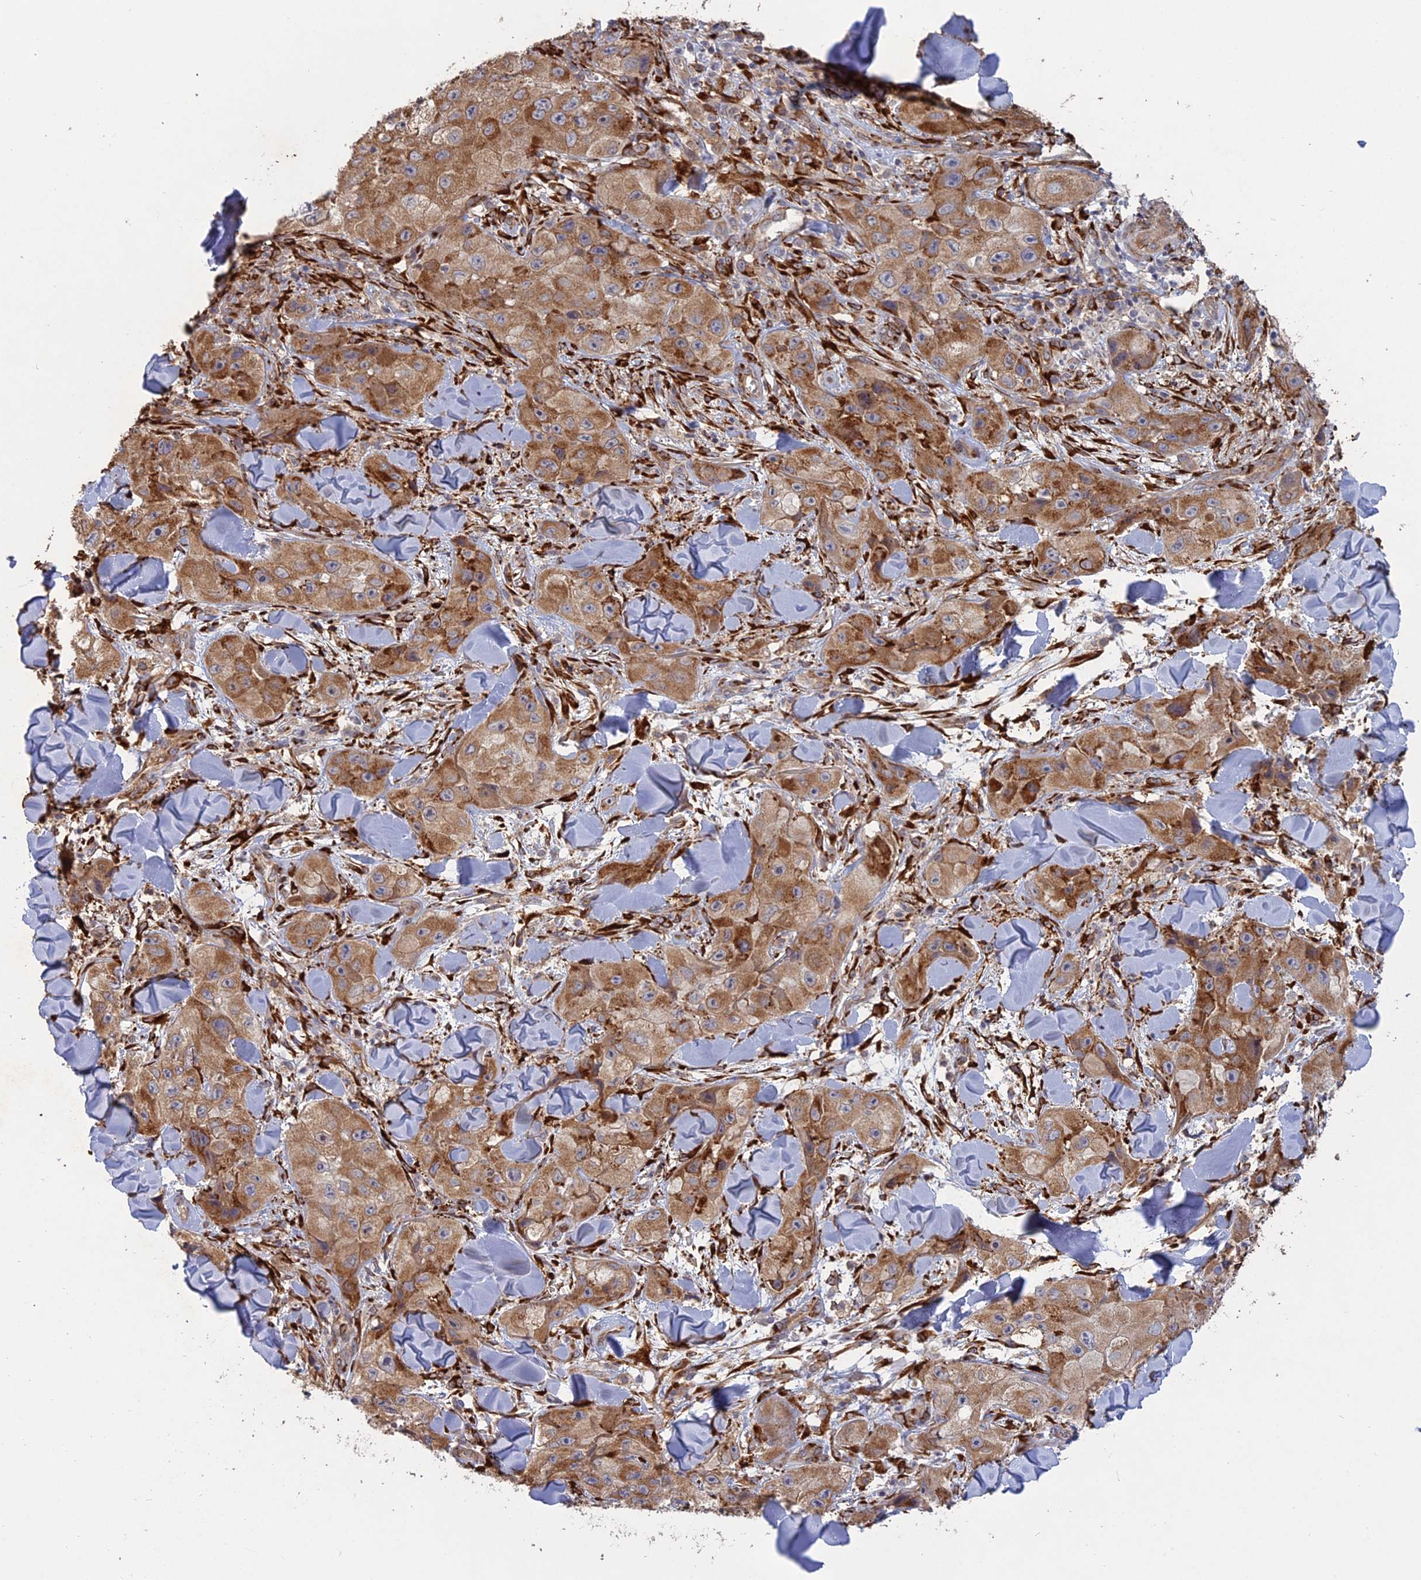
{"staining": {"intensity": "moderate", "quantity": ">75%", "location": "cytoplasmic/membranous"}, "tissue": "skin cancer", "cell_type": "Tumor cells", "image_type": "cancer", "snomed": [{"axis": "morphology", "description": "Squamous cell carcinoma, NOS"}, {"axis": "topography", "description": "Skin"}, {"axis": "topography", "description": "Subcutis"}], "caption": "The photomicrograph shows immunohistochemical staining of skin cancer. There is moderate cytoplasmic/membranous expression is present in about >75% of tumor cells.", "gene": "PPIC", "patient": {"sex": "male", "age": 73}}